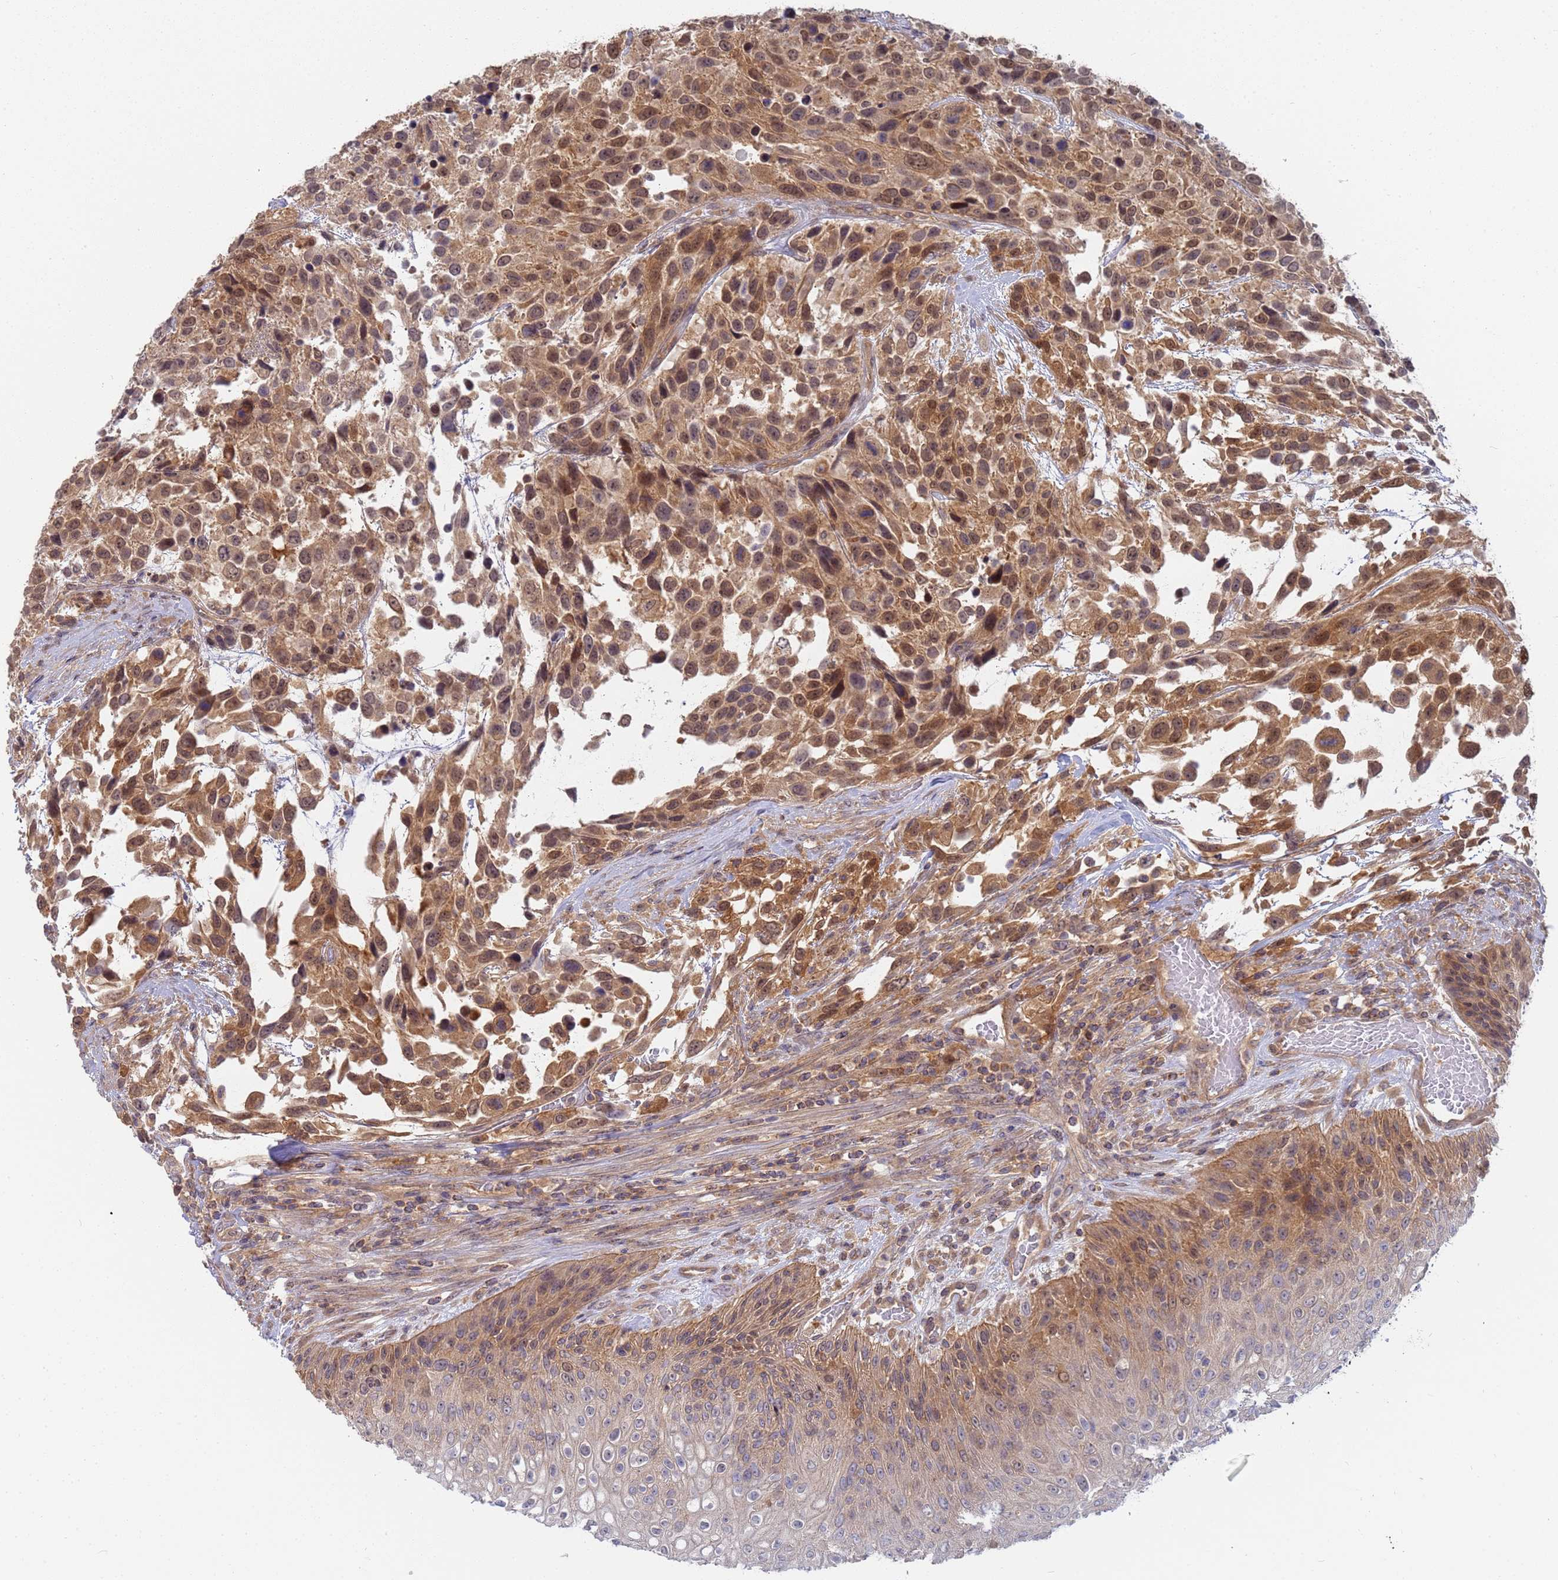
{"staining": {"intensity": "moderate", "quantity": ">75%", "location": "cytoplasmic/membranous,nuclear"}, "tissue": "urothelial cancer", "cell_type": "Tumor cells", "image_type": "cancer", "snomed": [{"axis": "morphology", "description": "Urothelial carcinoma, High grade"}, {"axis": "topography", "description": "Urinary bladder"}], "caption": "This is a micrograph of IHC staining of high-grade urothelial carcinoma, which shows moderate positivity in the cytoplasmic/membranous and nuclear of tumor cells.", "gene": "SHARPIN", "patient": {"sex": "female", "age": 70}}